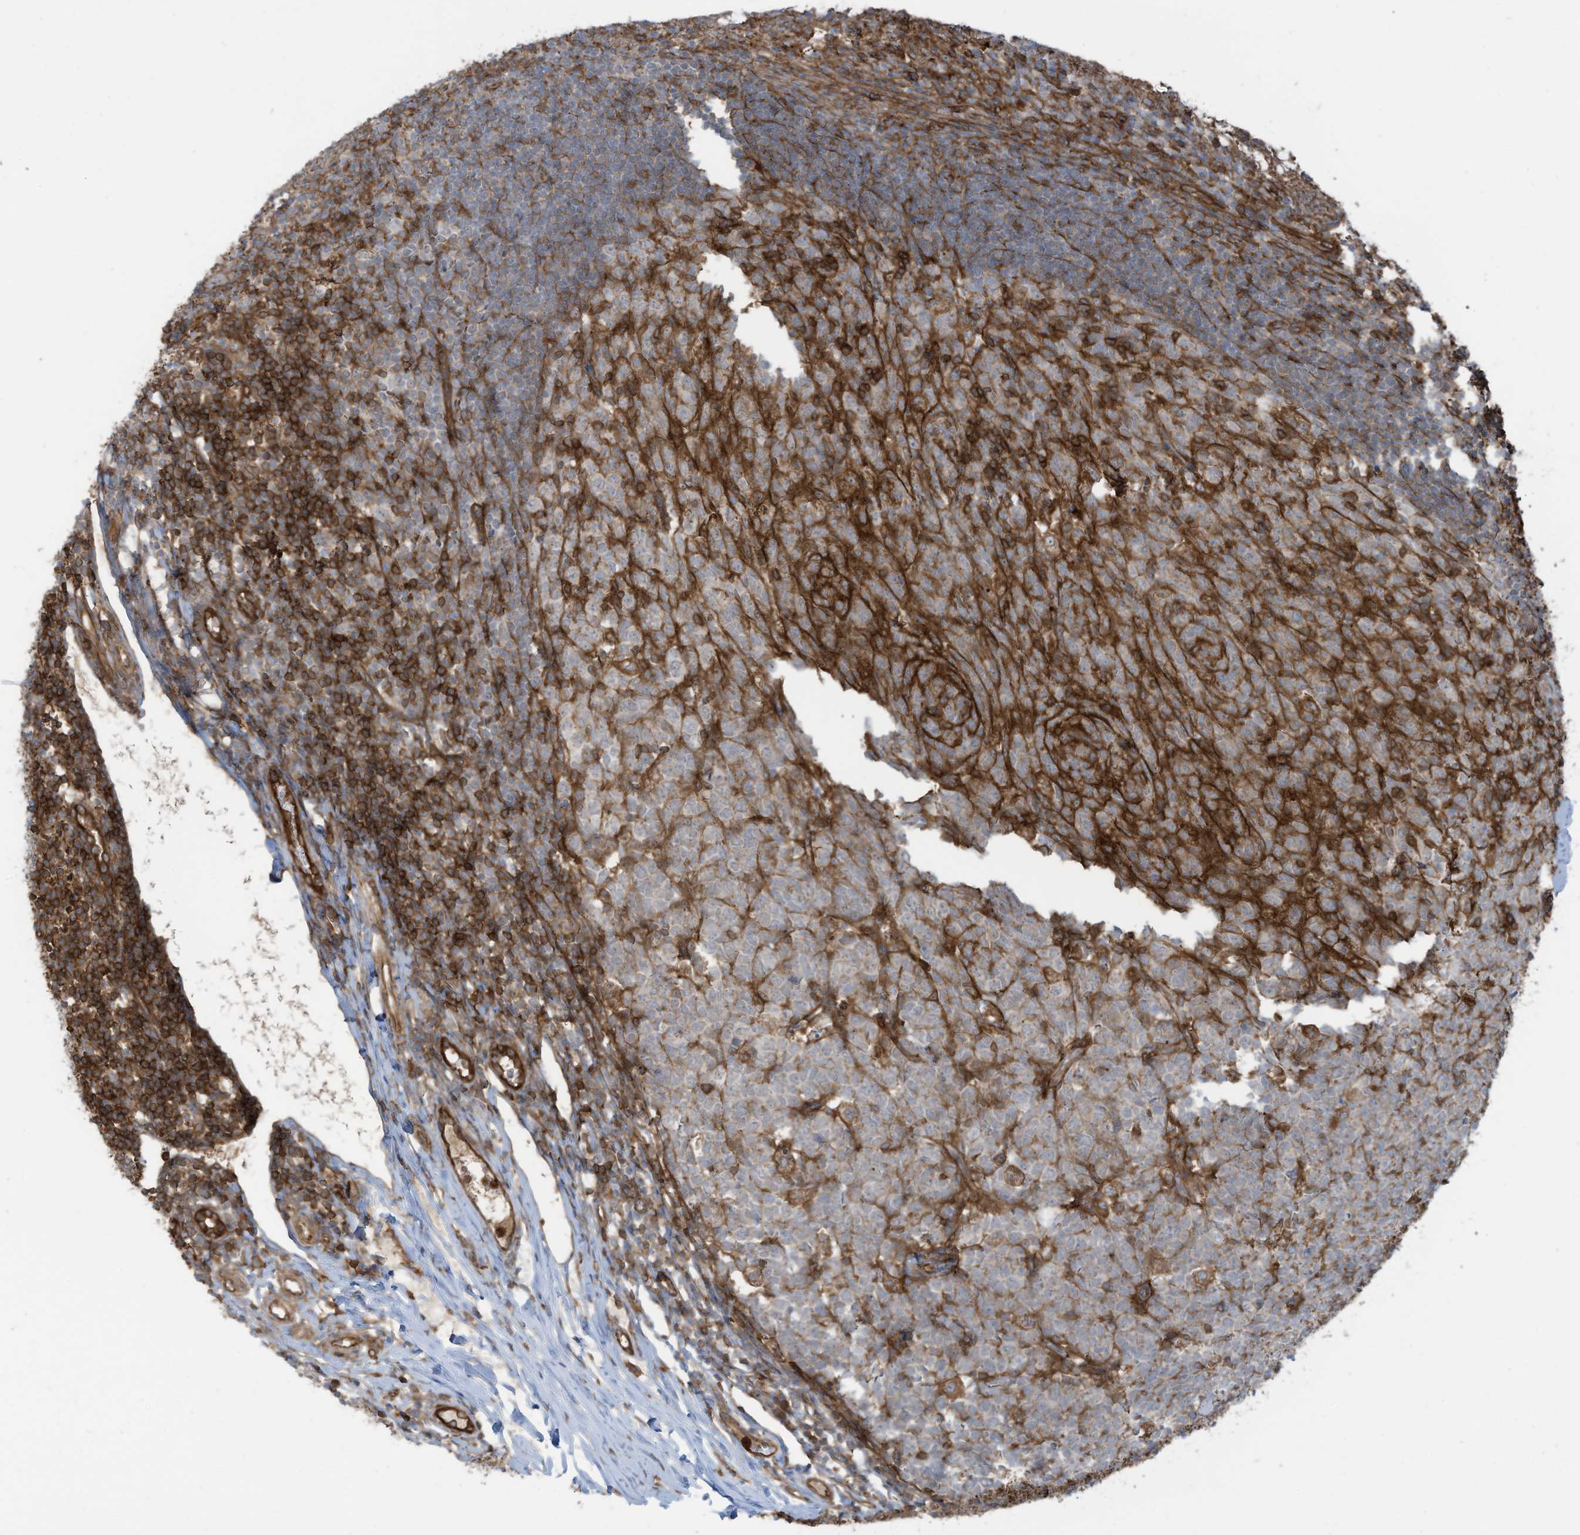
{"staining": {"intensity": "strong", "quantity": ">75%", "location": "cytoplasmic/membranous"}, "tissue": "appendix", "cell_type": "Glandular cells", "image_type": "normal", "snomed": [{"axis": "morphology", "description": "Normal tissue, NOS"}, {"axis": "topography", "description": "Appendix"}], "caption": "This image demonstrates IHC staining of benign human appendix, with high strong cytoplasmic/membranous staining in approximately >75% of glandular cells.", "gene": "SLC9A2", "patient": {"sex": "male", "age": 14}}